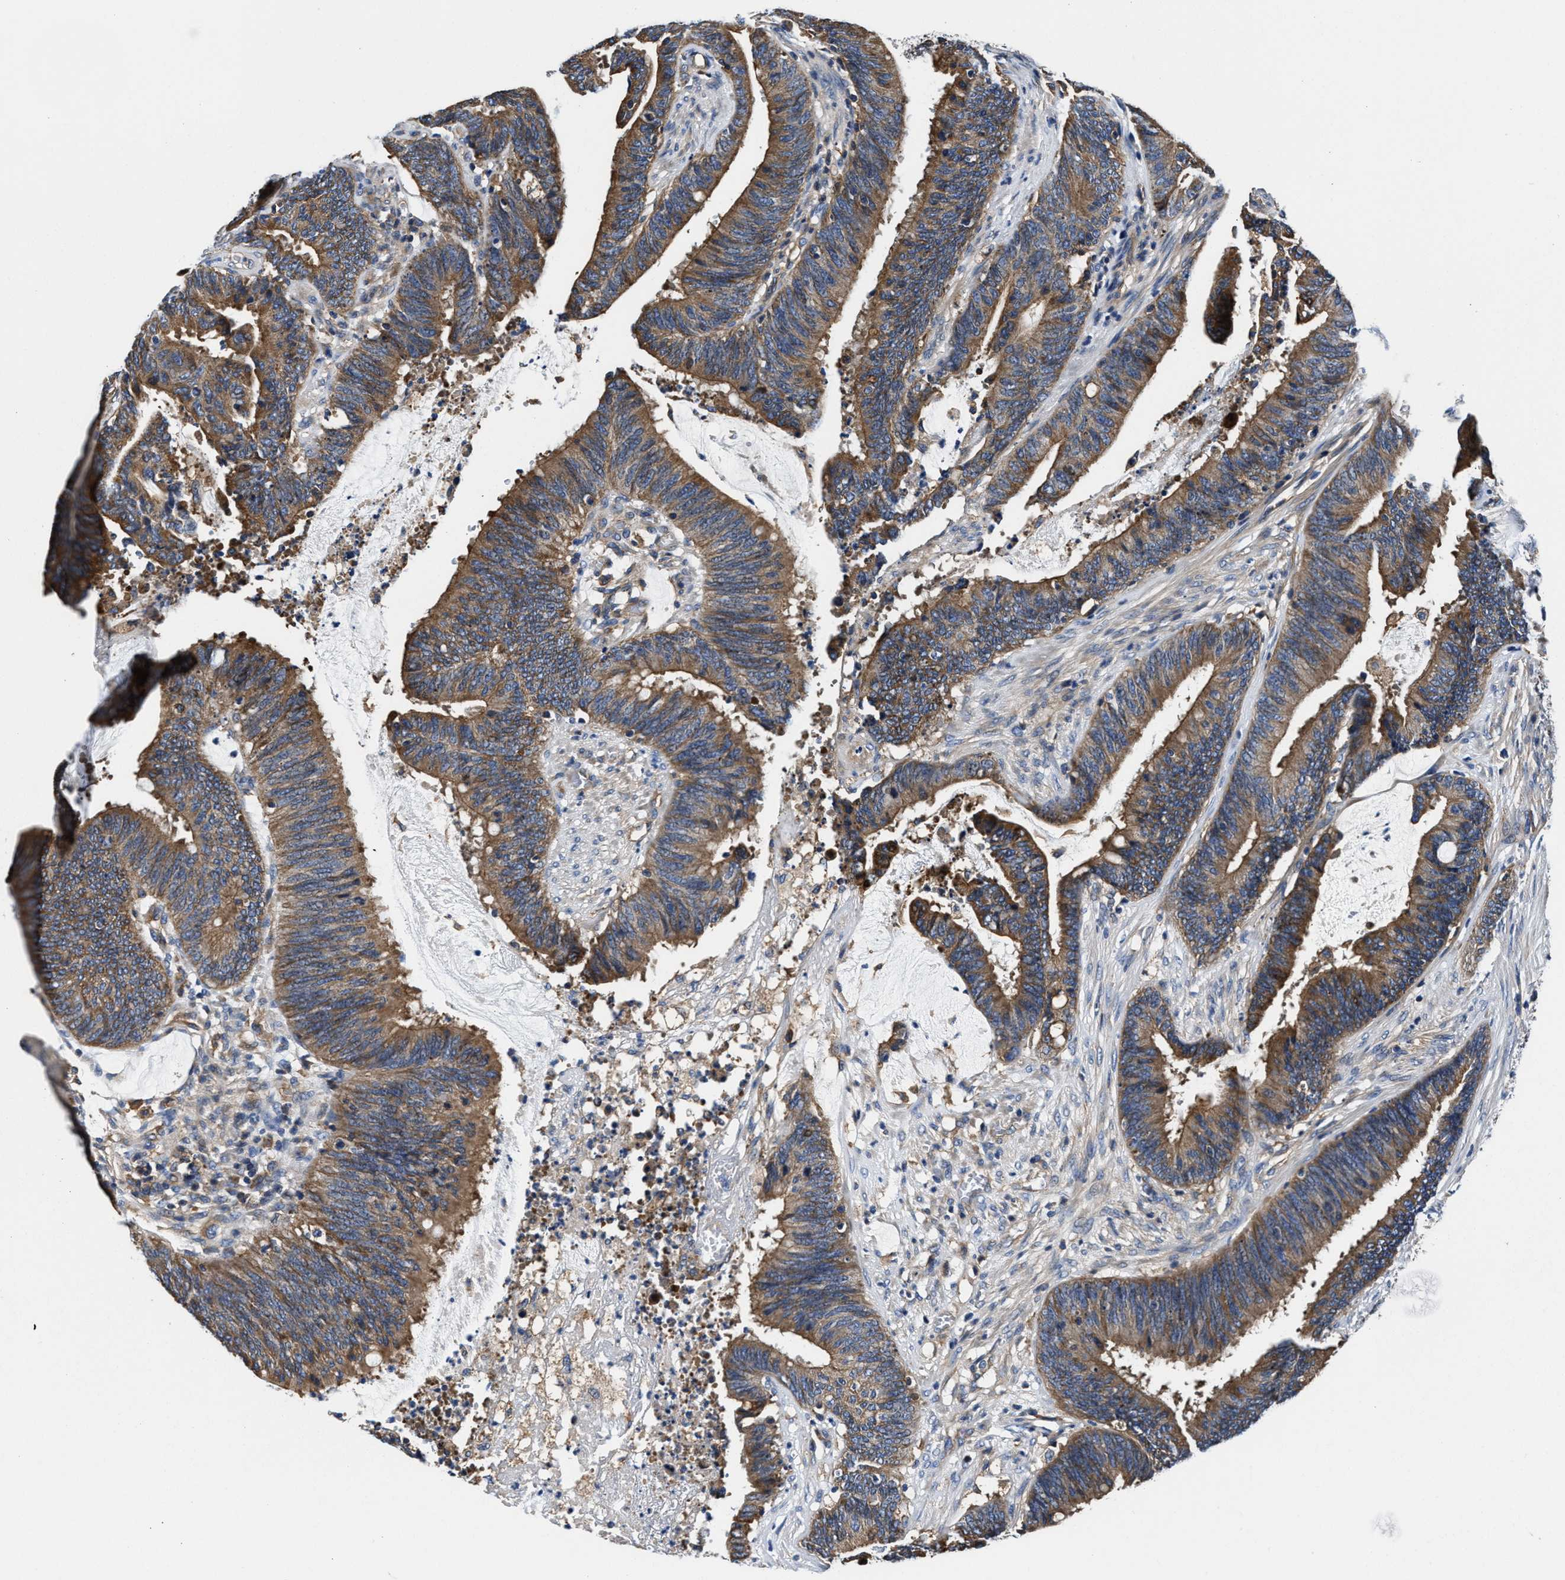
{"staining": {"intensity": "moderate", "quantity": ">75%", "location": "cytoplasmic/membranous"}, "tissue": "colorectal cancer", "cell_type": "Tumor cells", "image_type": "cancer", "snomed": [{"axis": "morphology", "description": "Adenocarcinoma, NOS"}, {"axis": "topography", "description": "Rectum"}], "caption": "This is a photomicrograph of IHC staining of colorectal cancer, which shows moderate positivity in the cytoplasmic/membranous of tumor cells.", "gene": "PPP1R9B", "patient": {"sex": "female", "age": 66}}